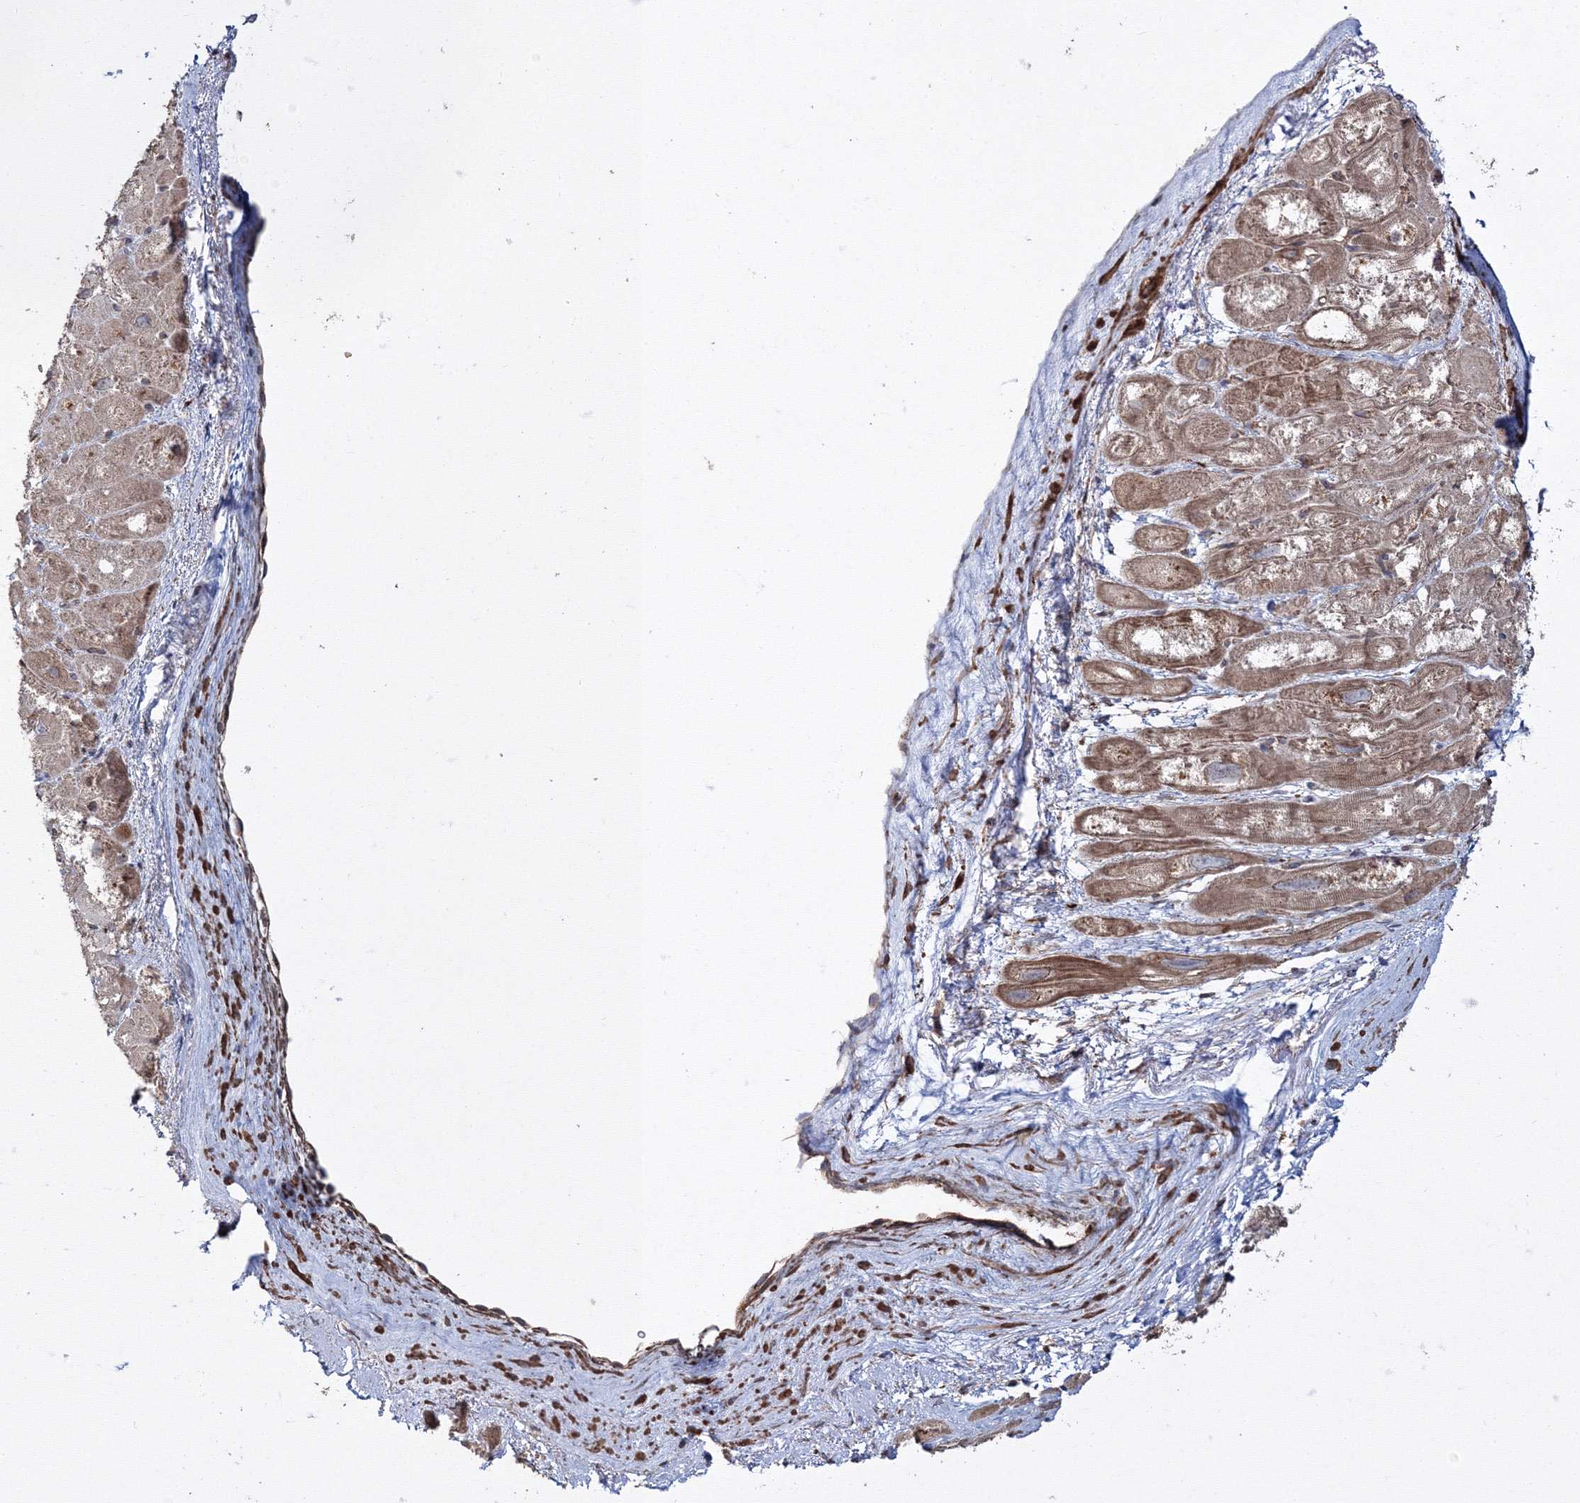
{"staining": {"intensity": "moderate", "quantity": "25%-75%", "location": "cytoplasmic/membranous"}, "tissue": "heart muscle", "cell_type": "Cardiomyocytes", "image_type": "normal", "snomed": [{"axis": "morphology", "description": "Normal tissue, NOS"}, {"axis": "topography", "description": "Heart"}], "caption": "Immunohistochemistry (IHC) photomicrograph of benign heart muscle stained for a protein (brown), which exhibits medium levels of moderate cytoplasmic/membranous staining in approximately 25%-75% of cardiomyocytes.", "gene": "DDO", "patient": {"sex": "male", "age": 50}}